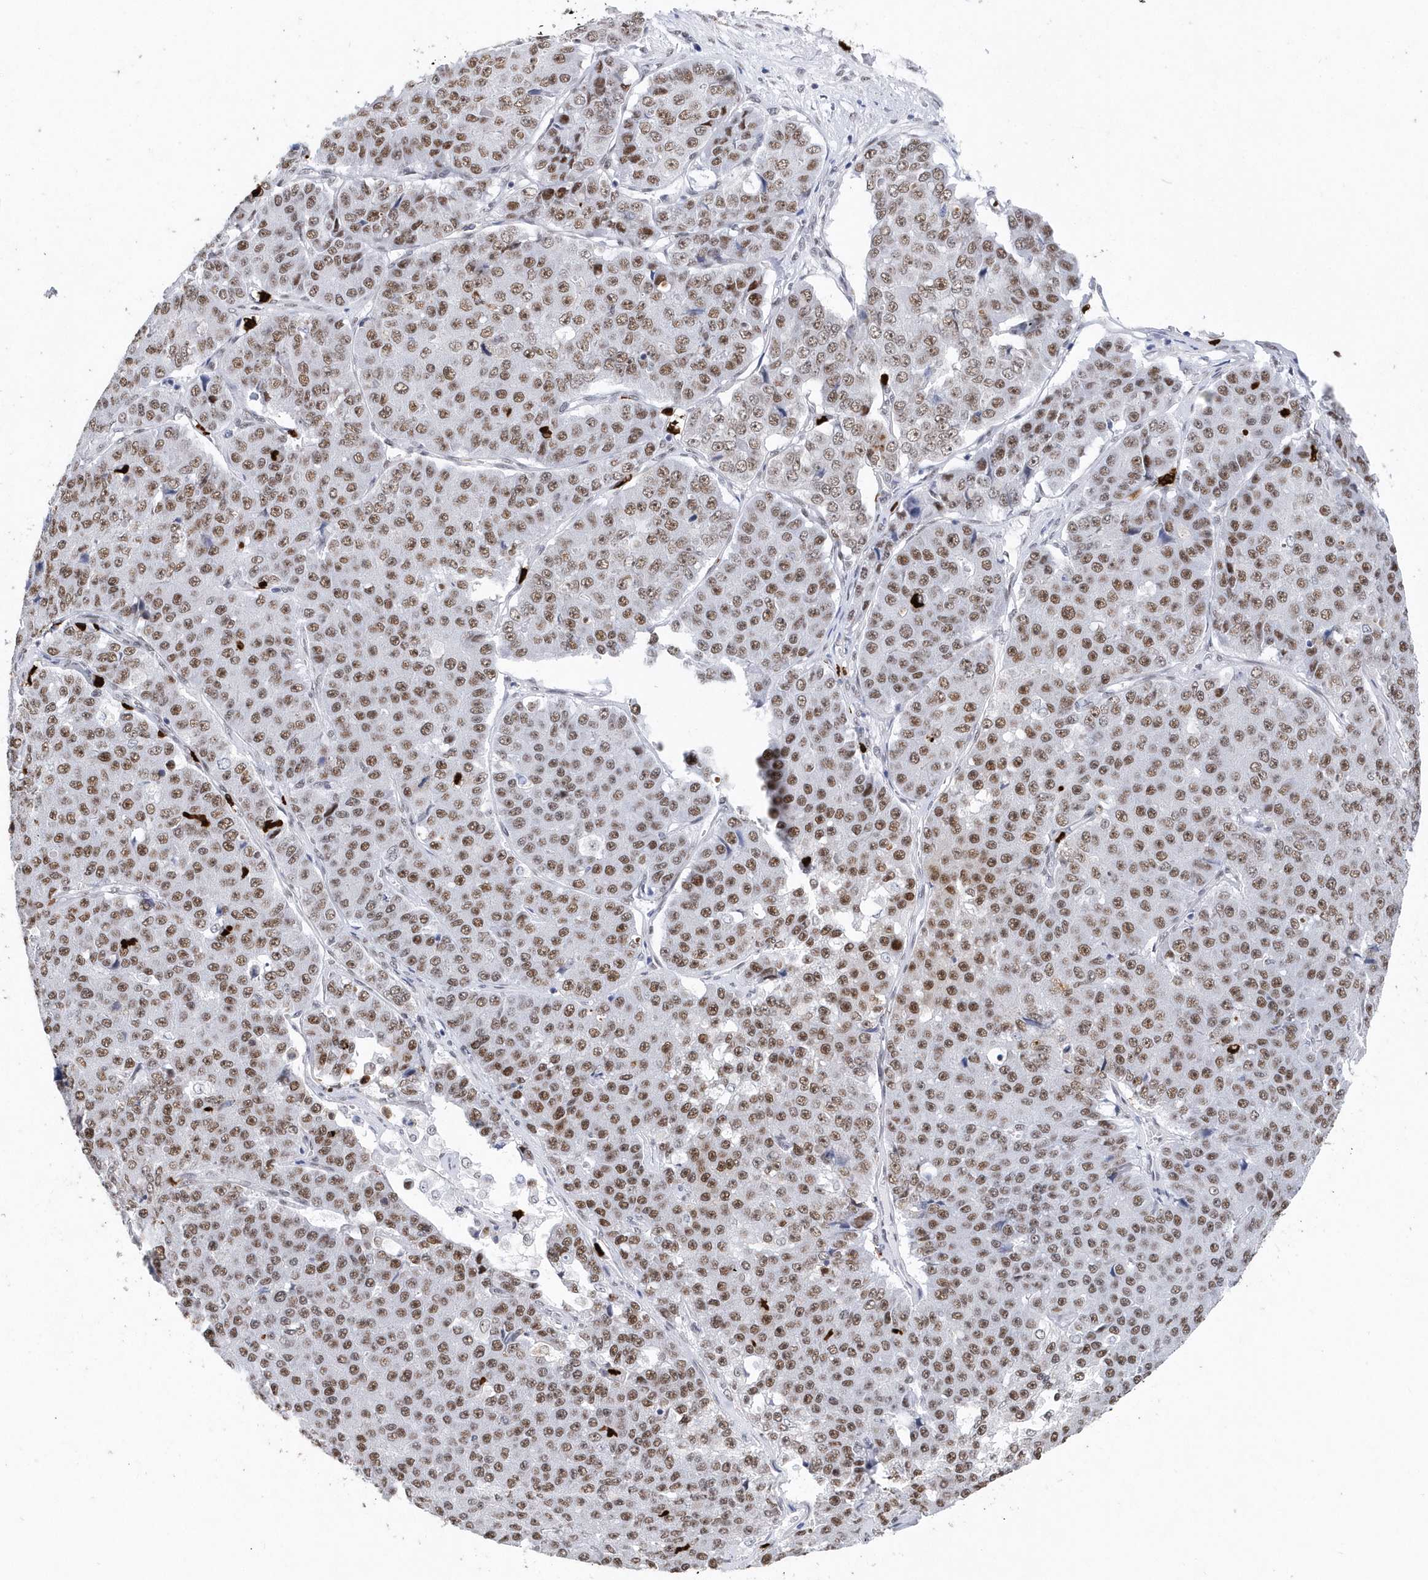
{"staining": {"intensity": "moderate", "quantity": ">75%", "location": "nuclear"}, "tissue": "pancreatic cancer", "cell_type": "Tumor cells", "image_type": "cancer", "snomed": [{"axis": "morphology", "description": "Adenocarcinoma, NOS"}, {"axis": "topography", "description": "Pancreas"}], "caption": "There is medium levels of moderate nuclear staining in tumor cells of pancreatic cancer (adenocarcinoma), as demonstrated by immunohistochemical staining (brown color).", "gene": "RPP30", "patient": {"sex": "male", "age": 50}}